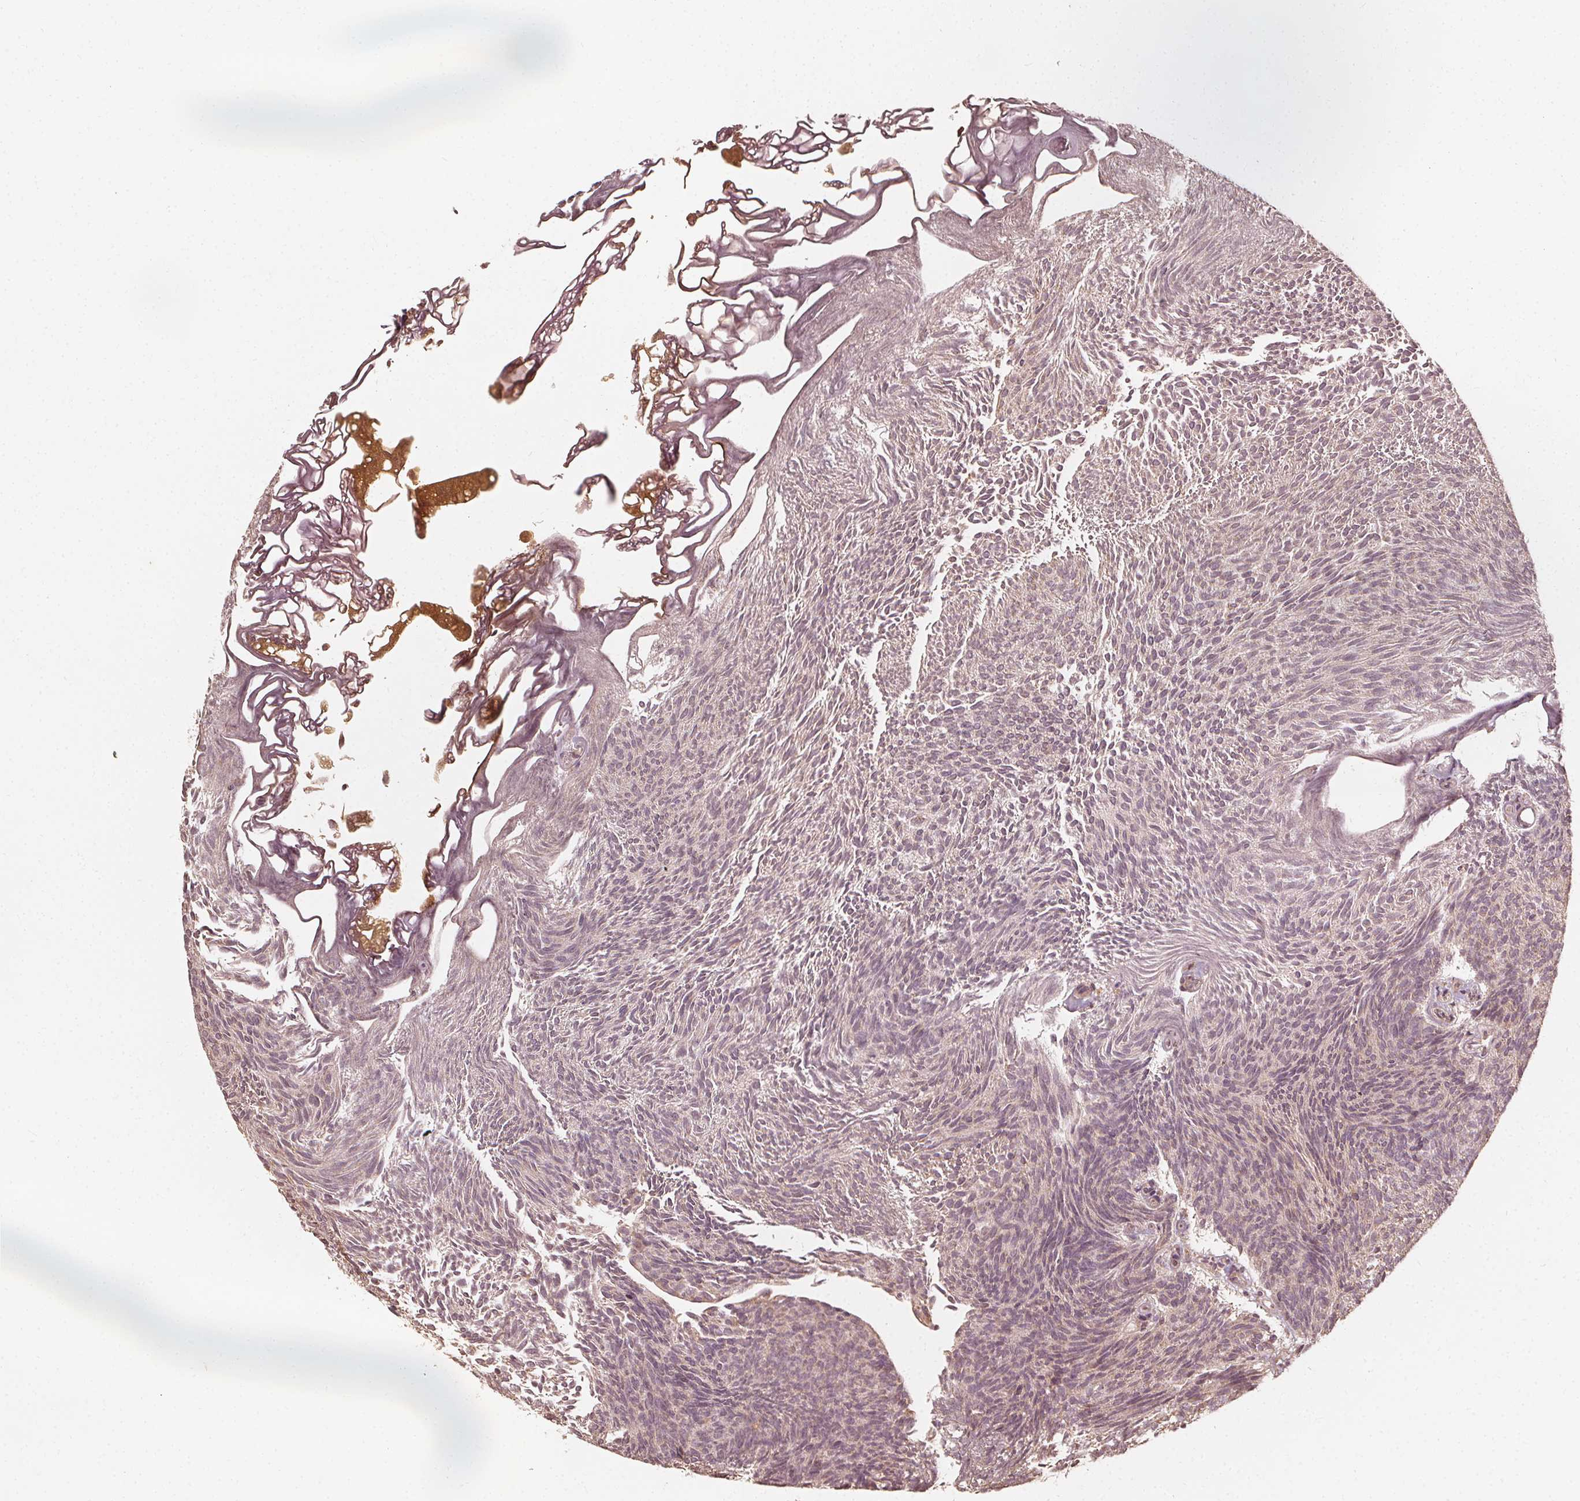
{"staining": {"intensity": "weak", "quantity": "25%-75%", "location": "cytoplasmic/membranous"}, "tissue": "urothelial cancer", "cell_type": "Tumor cells", "image_type": "cancer", "snomed": [{"axis": "morphology", "description": "Urothelial carcinoma, Low grade"}, {"axis": "topography", "description": "Urinary bladder"}], "caption": "The histopathology image shows immunohistochemical staining of urothelial carcinoma (low-grade). There is weak cytoplasmic/membranous staining is present in approximately 25%-75% of tumor cells.", "gene": "NPC1", "patient": {"sex": "male", "age": 77}}